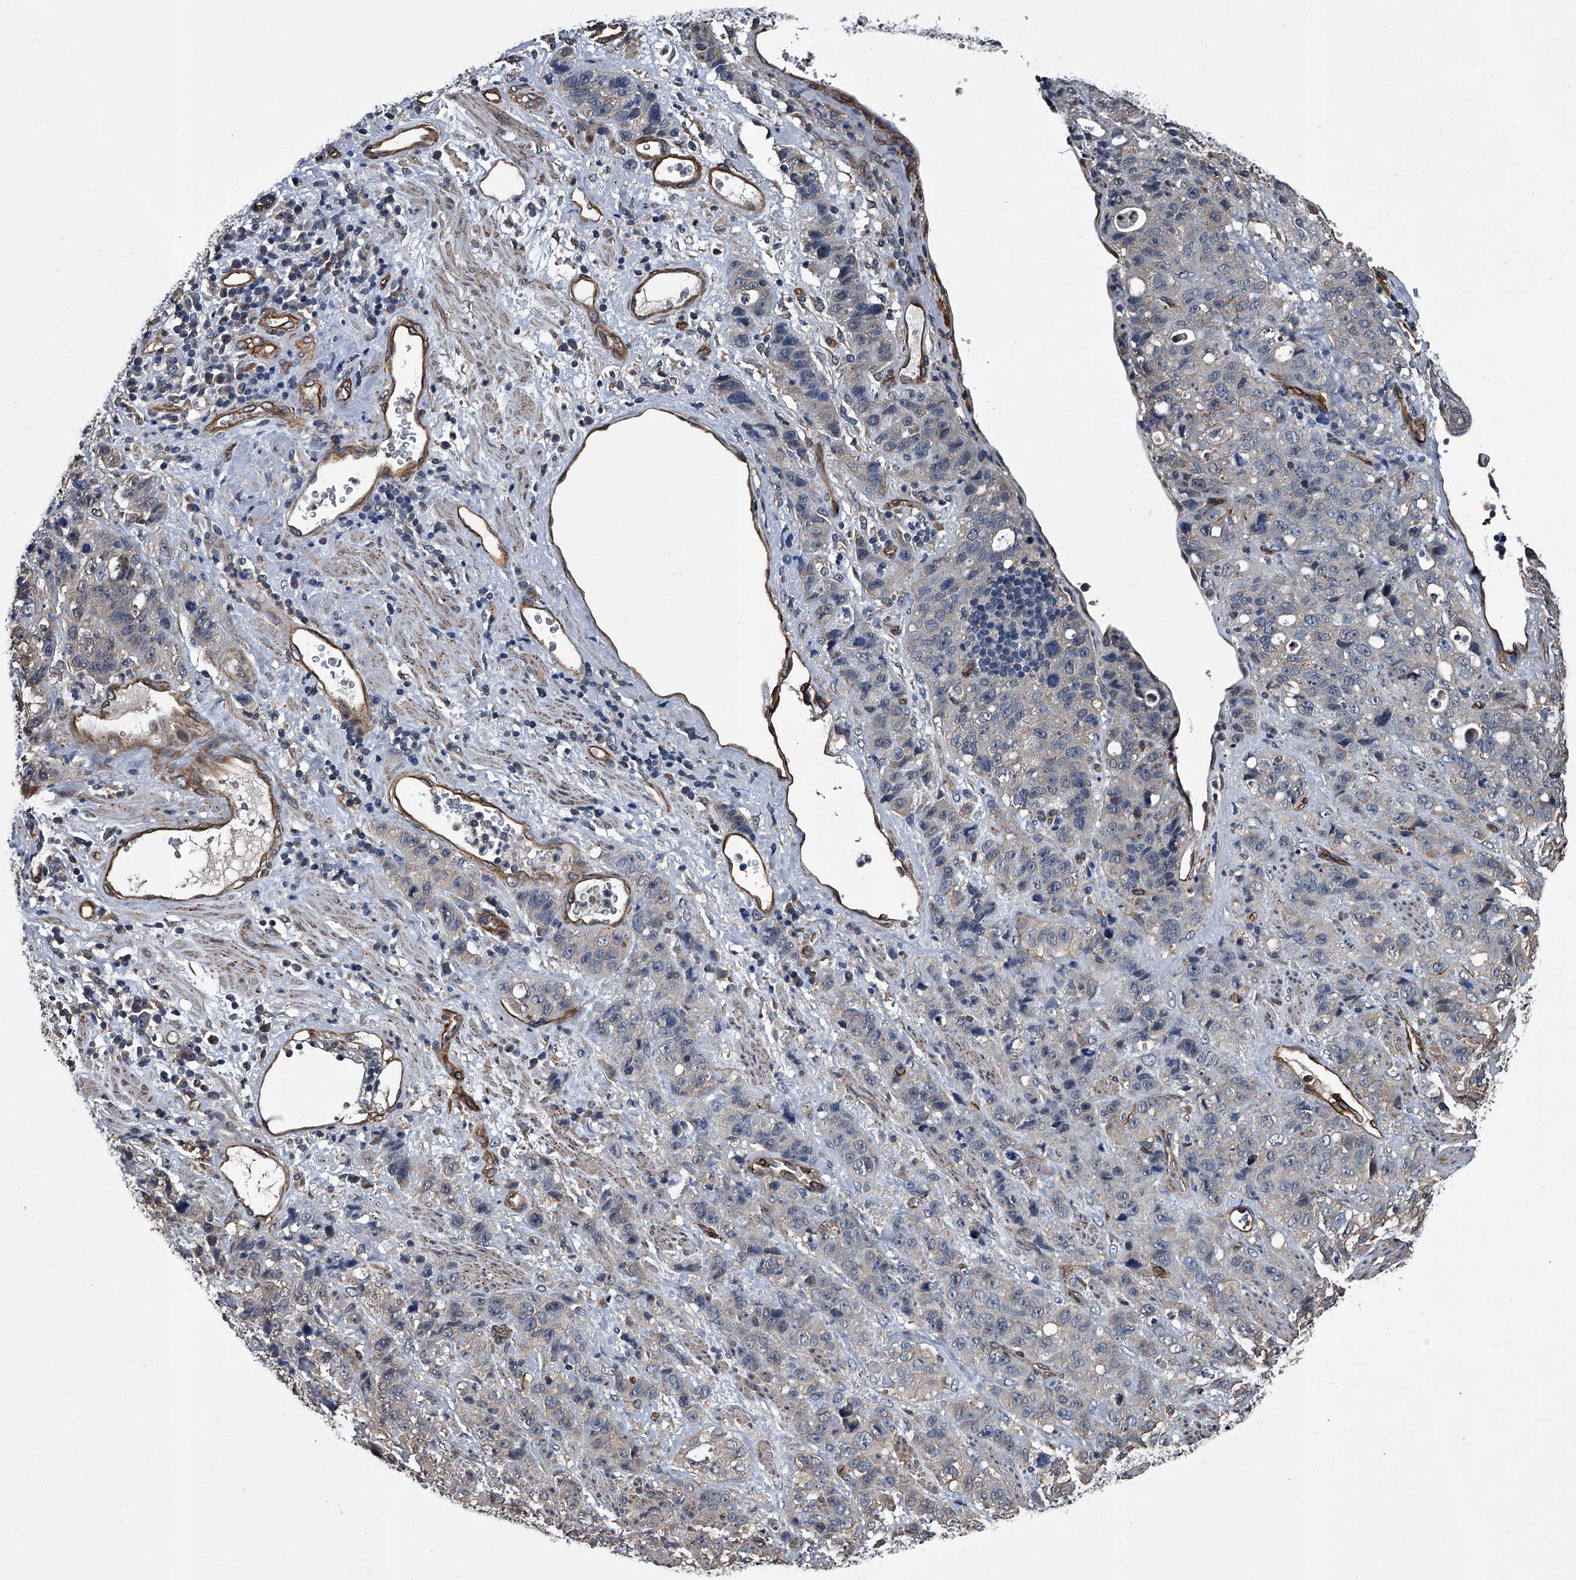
{"staining": {"intensity": "negative", "quantity": "none", "location": "none"}, "tissue": "stomach cancer", "cell_type": "Tumor cells", "image_type": "cancer", "snomed": [{"axis": "morphology", "description": "Adenocarcinoma, NOS"}, {"axis": "topography", "description": "Stomach"}], "caption": "High power microscopy image of an immunohistochemistry histopathology image of adenocarcinoma (stomach), revealing no significant expression in tumor cells.", "gene": "LDLRAD2", "patient": {"sex": "male", "age": 48}}